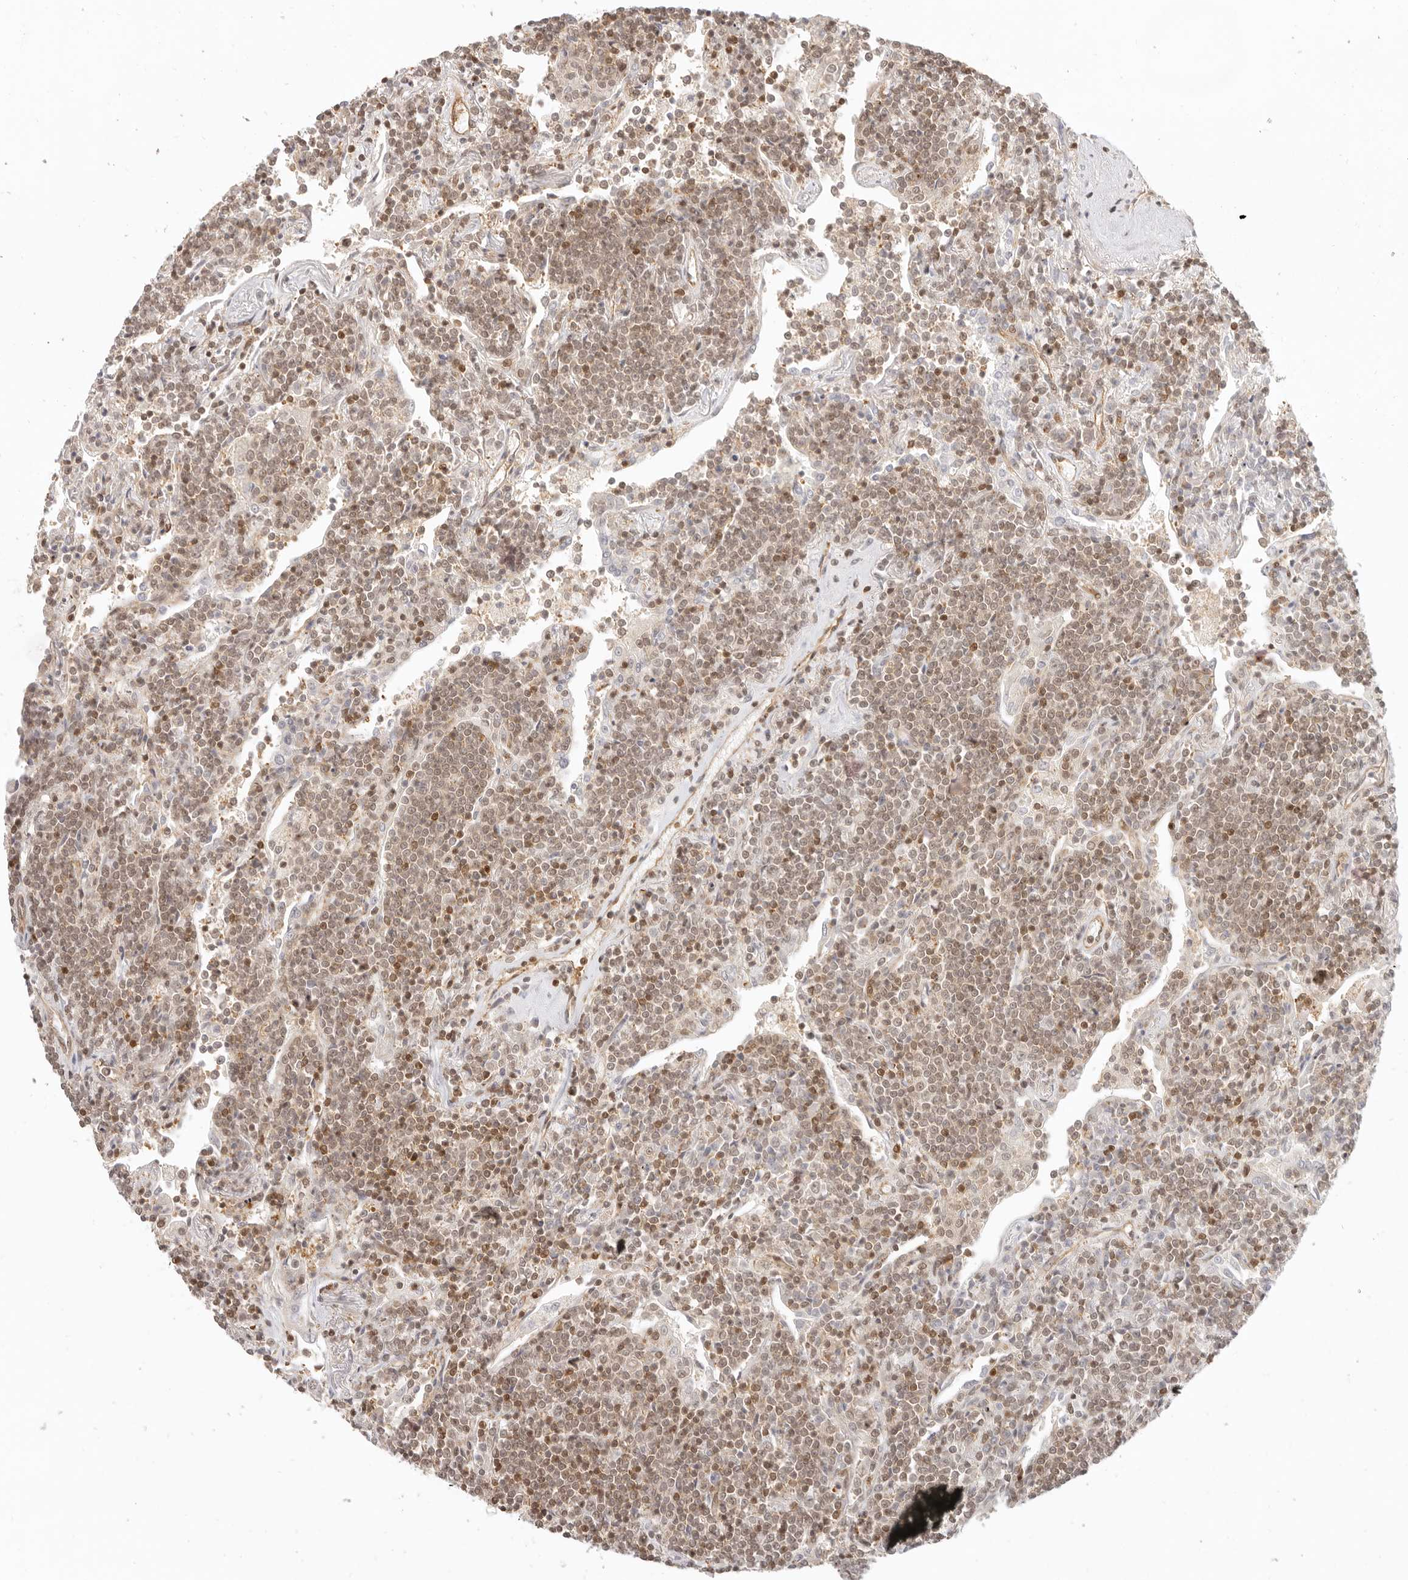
{"staining": {"intensity": "moderate", "quantity": ">75%", "location": "nuclear"}, "tissue": "lymphoma", "cell_type": "Tumor cells", "image_type": "cancer", "snomed": [{"axis": "morphology", "description": "Malignant lymphoma, non-Hodgkin's type, Low grade"}, {"axis": "topography", "description": "Lung"}], "caption": "This image displays IHC staining of human low-grade malignant lymphoma, non-Hodgkin's type, with medium moderate nuclear positivity in about >75% of tumor cells.", "gene": "BAP1", "patient": {"sex": "female", "age": 71}}